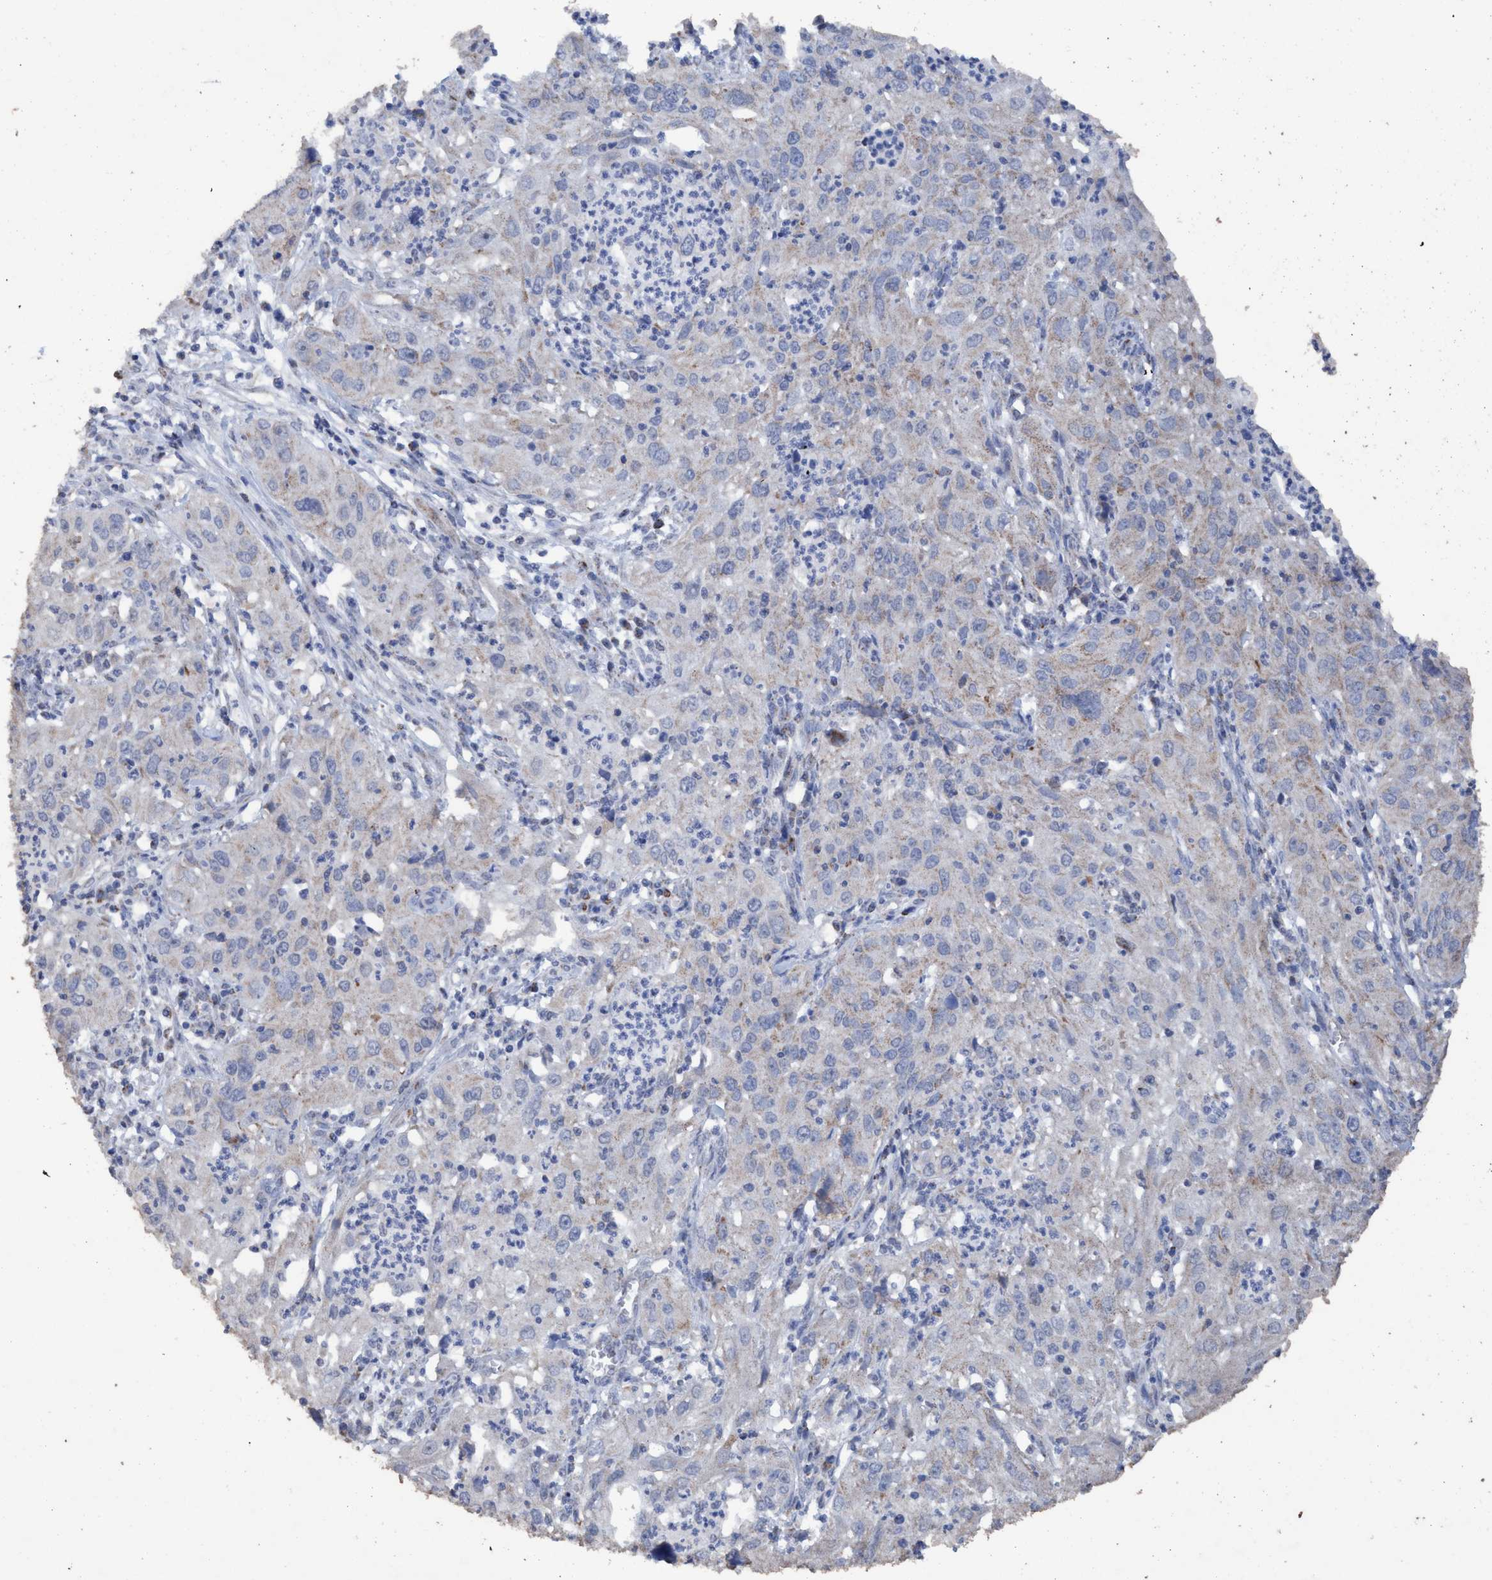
{"staining": {"intensity": "negative", "quantity": "none", "location": "none"}, "tissue": "cervical cancer", "cell_type": "Tumor cells", "image_type": "cancer", "snomed": [{"axis": "morphology", "description": "Squamous cell carcinoma, NOS"}, {"axis": "topography", "description": "Cervix"}], "caption": "The image exhibits no significant positivity in tumor cells of squamous cell carcinoma (cervical). Nuclei are stained in blue.", "gene": "RSAD1", "patient": {"sex": "female", "age": 32}}